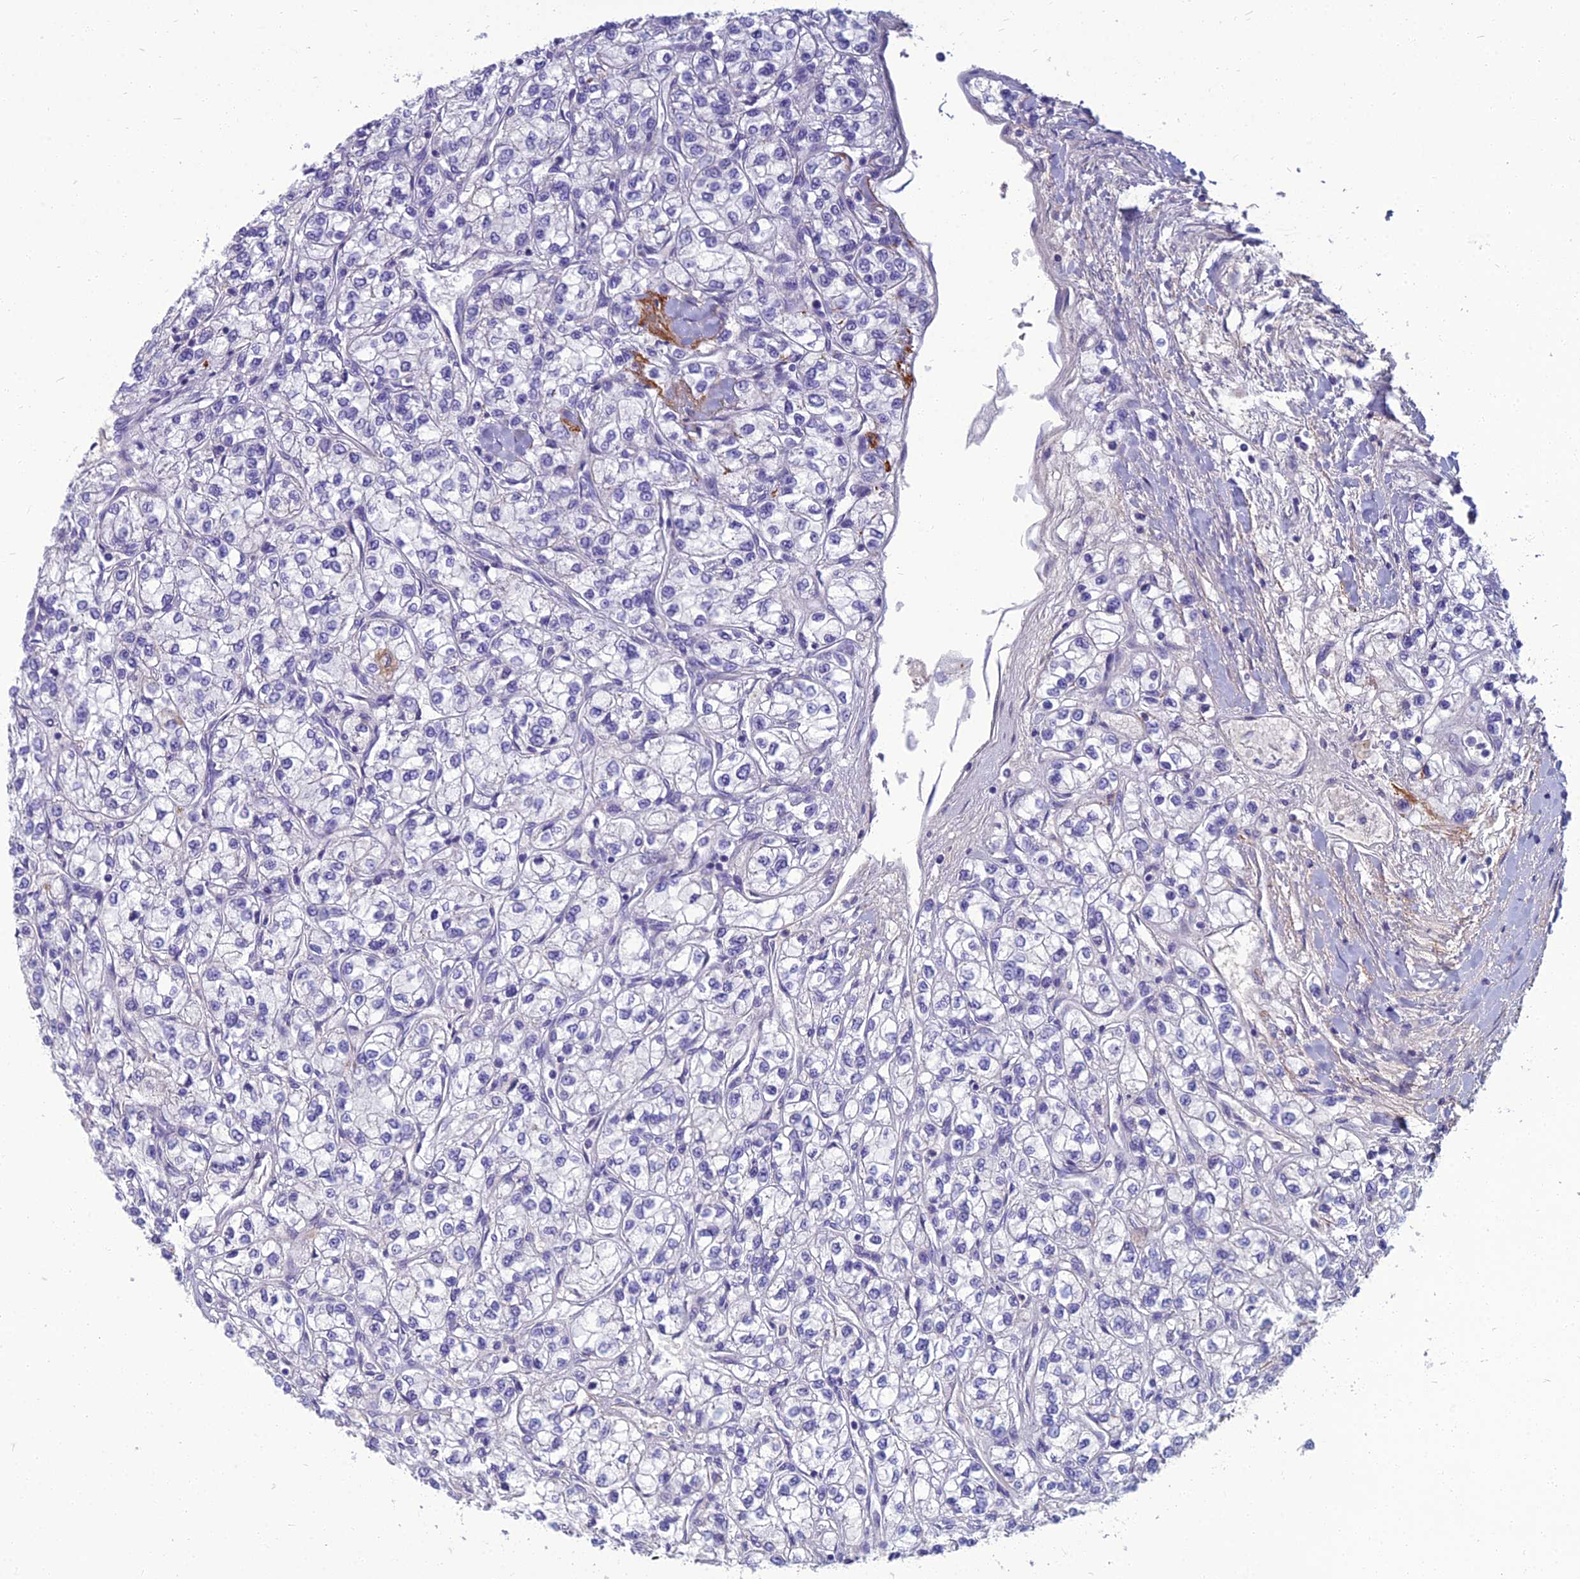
{"staining": {"intensity": "negative", "quantity": "none", "location": "none"}, "tissue": "renal cancer", "cell_type": "Tumor cells", "image_type": "cancer", "snomed": [{"axis": "morphology", "description": "Adenocarcinoma, NOS"}, {"axis": "topography", "description": "Kidney"}], "caption": "A photomicrograph of human adenocarcinoma (renal) is negative for staining in tumor cells.", "gene": "SPTLC3", "patient": {"sex": "male", "age": 80}}